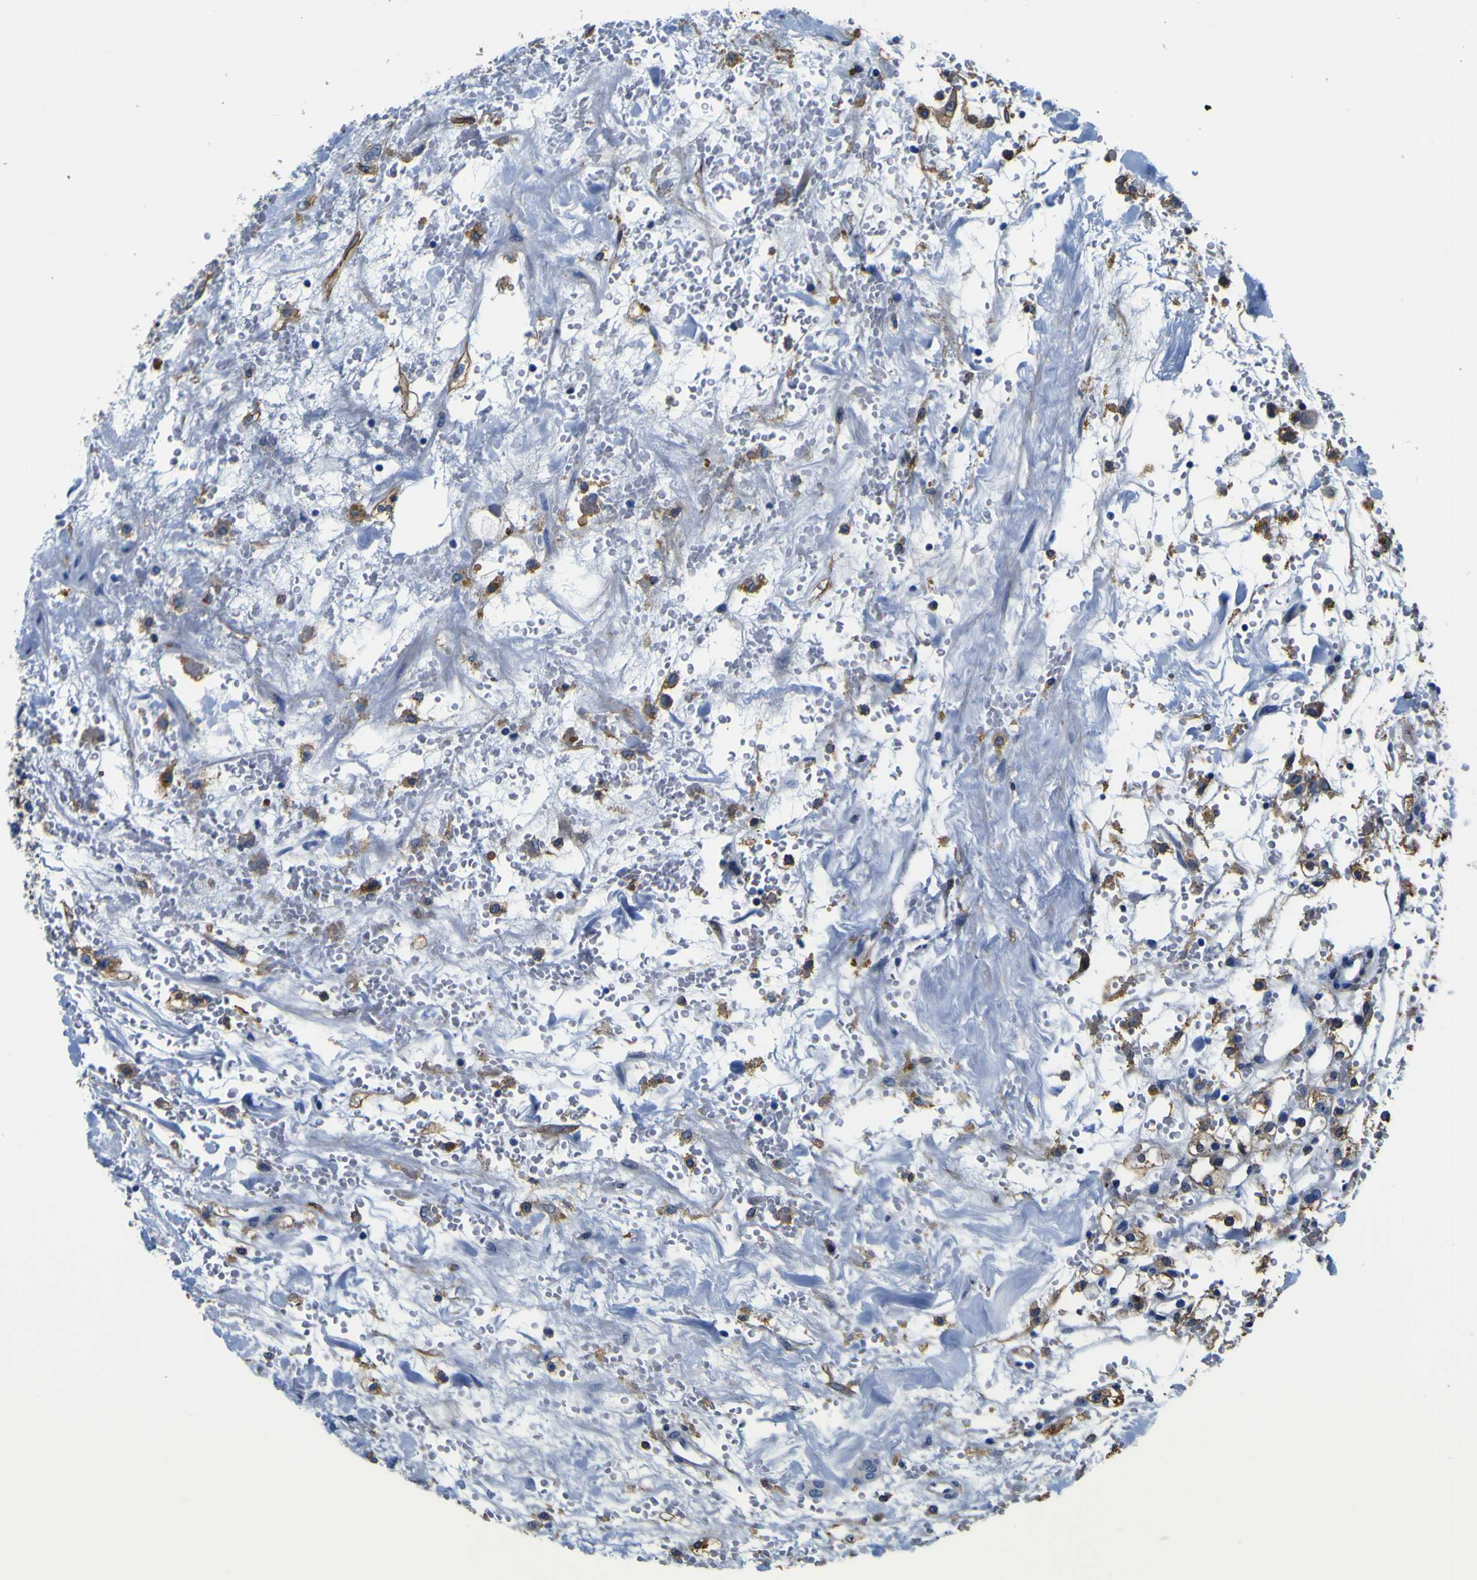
{"staining": {"intensity": "moderate", "quantity": ">75%", "location": "cytoplasmic/membranous"}, "tissue": "renal cancer", "cell_type": "Tumor cells", "image_type": "cancer", "snomed": [{"axis": "morphology", "description": "Adenocarcinoma, NOS"}, {"axis": "topography", "description": "Kidney"}], "caption": "High-power microscopy captured an immunohistochemistry photomicrograph of renal cancer, revealing moderate cytoplasmic/membranous positivity in approximately >75% of tumor cells.", "gene": "PXDN", "patient": {"sex": "male", "age": 61}}